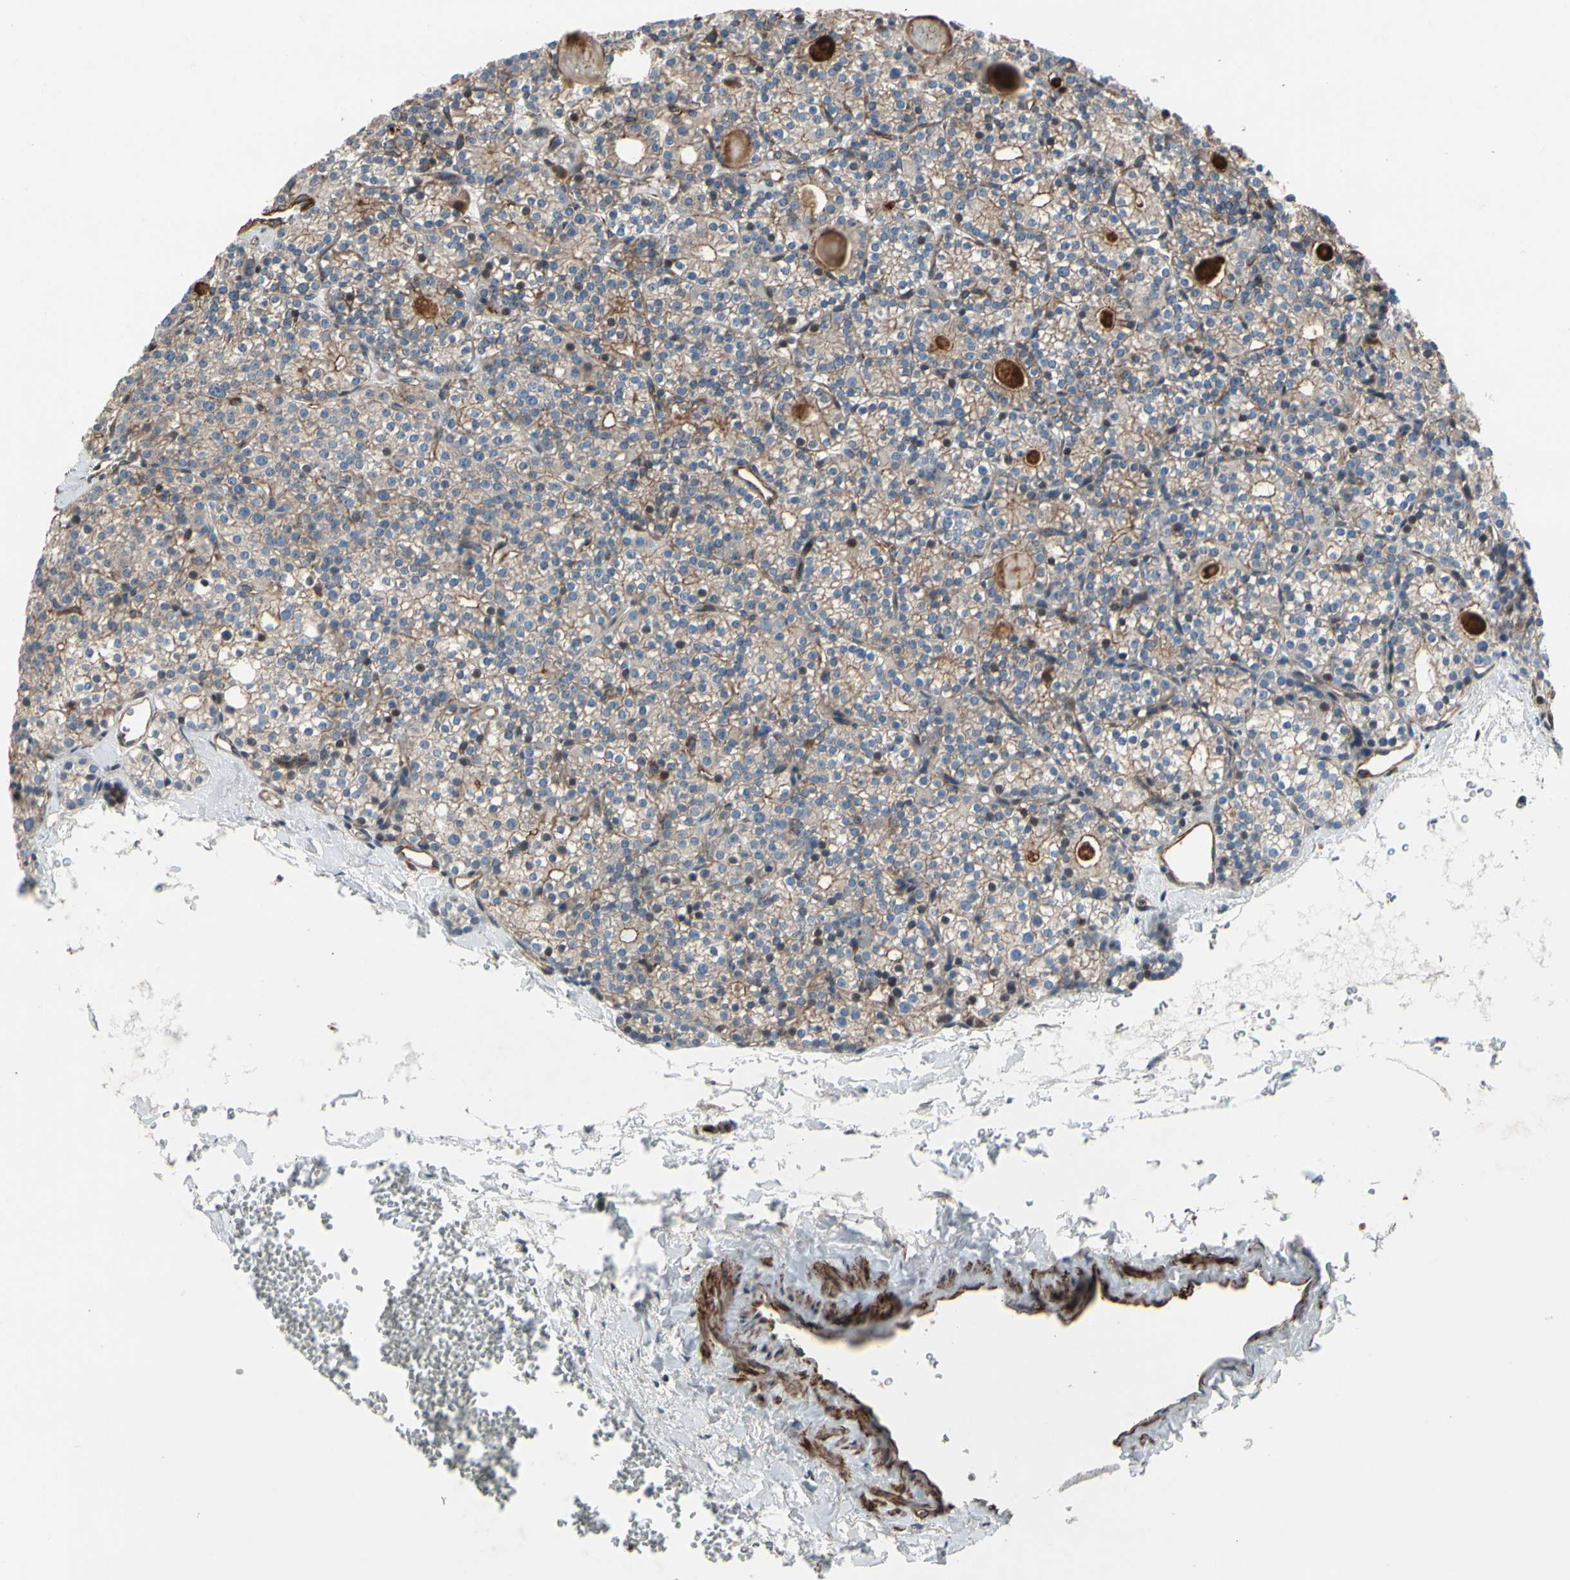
{"staining": {"intensity": "weak", "quantity": "25%-75%", "location": "cytoplasmic/membranous"}, "tissue": "parathyroid gland", "cell_type": "Glandular cells", "image_type": "normal", "snomed": [{"axis": "morphology", "description": "Normal tissue, NOS"}, {"axis": "topography", "description": "Parathyroid gland"}], "caption": "Glandular cells show weak cytoplasmic/membranous staining in about 25%-75% of cells in unremarkable parathyroid gland. (Brightfield microscopy of DAB IHC at high magnification).", "gene": "TPM1", "patient": {"sex": "female", "age": 64}}